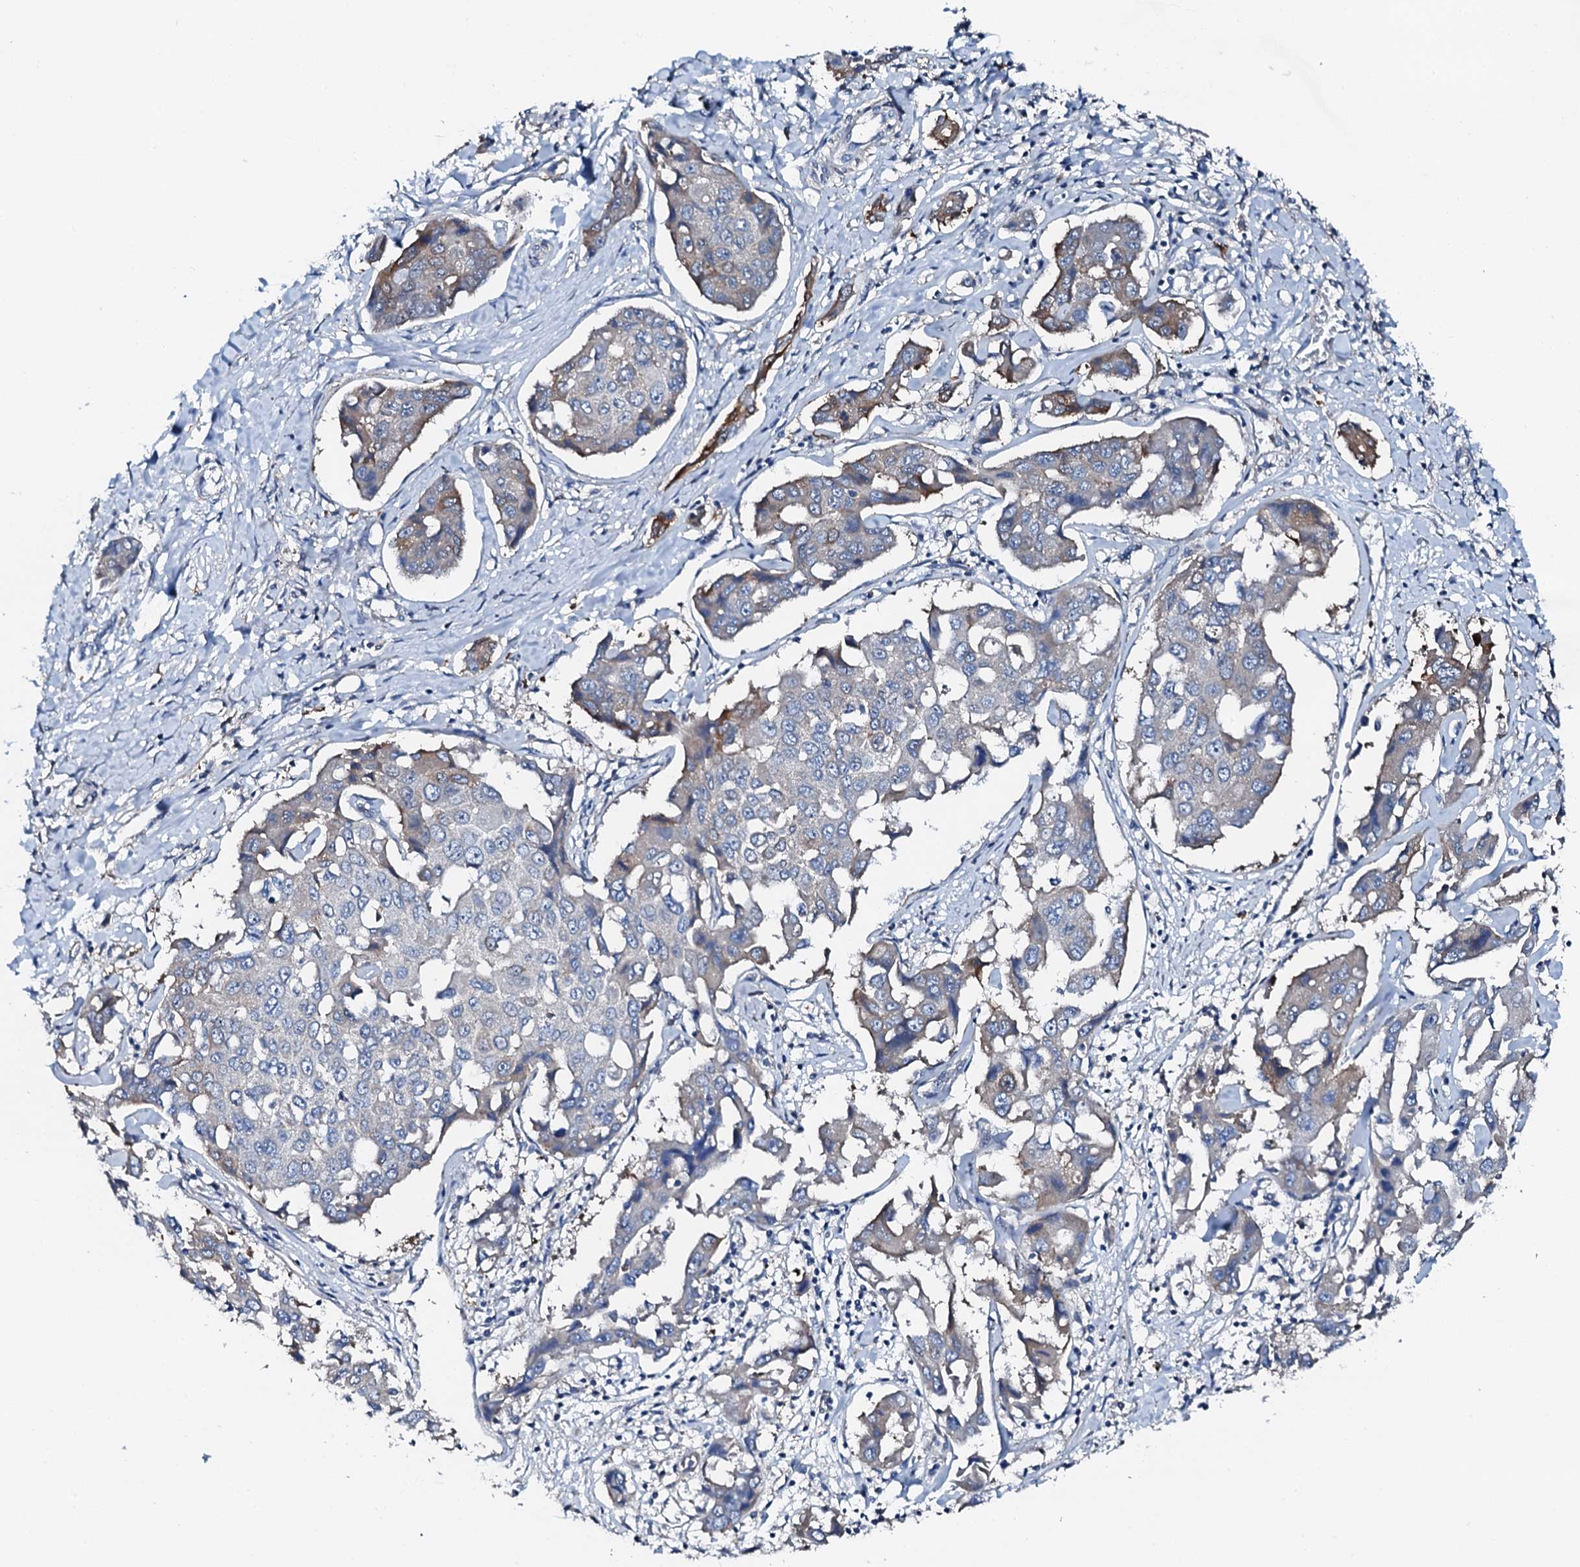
{"staining": {"intensity": "moderate", "quantity": "<25%", "location": "cytoplasmic/membranous"}, "tissue": "liver cancer", "cell_type": "Tumor cells", "image_type": "cancer", "snomed": [{"axis": "morphology", "description": "Cholangiocarcinoma"}, {"axis": "topography", "description": "Liver"}], "caption": "Immunohistochemical staining of human liver cholangiocarcinoma exhibits low levels of moderate cytoplasmic/membranous expression in approximately <25% of tumor cells.", "gene": "GFOD2", "patient": {"sex": "male", "age": 59}}